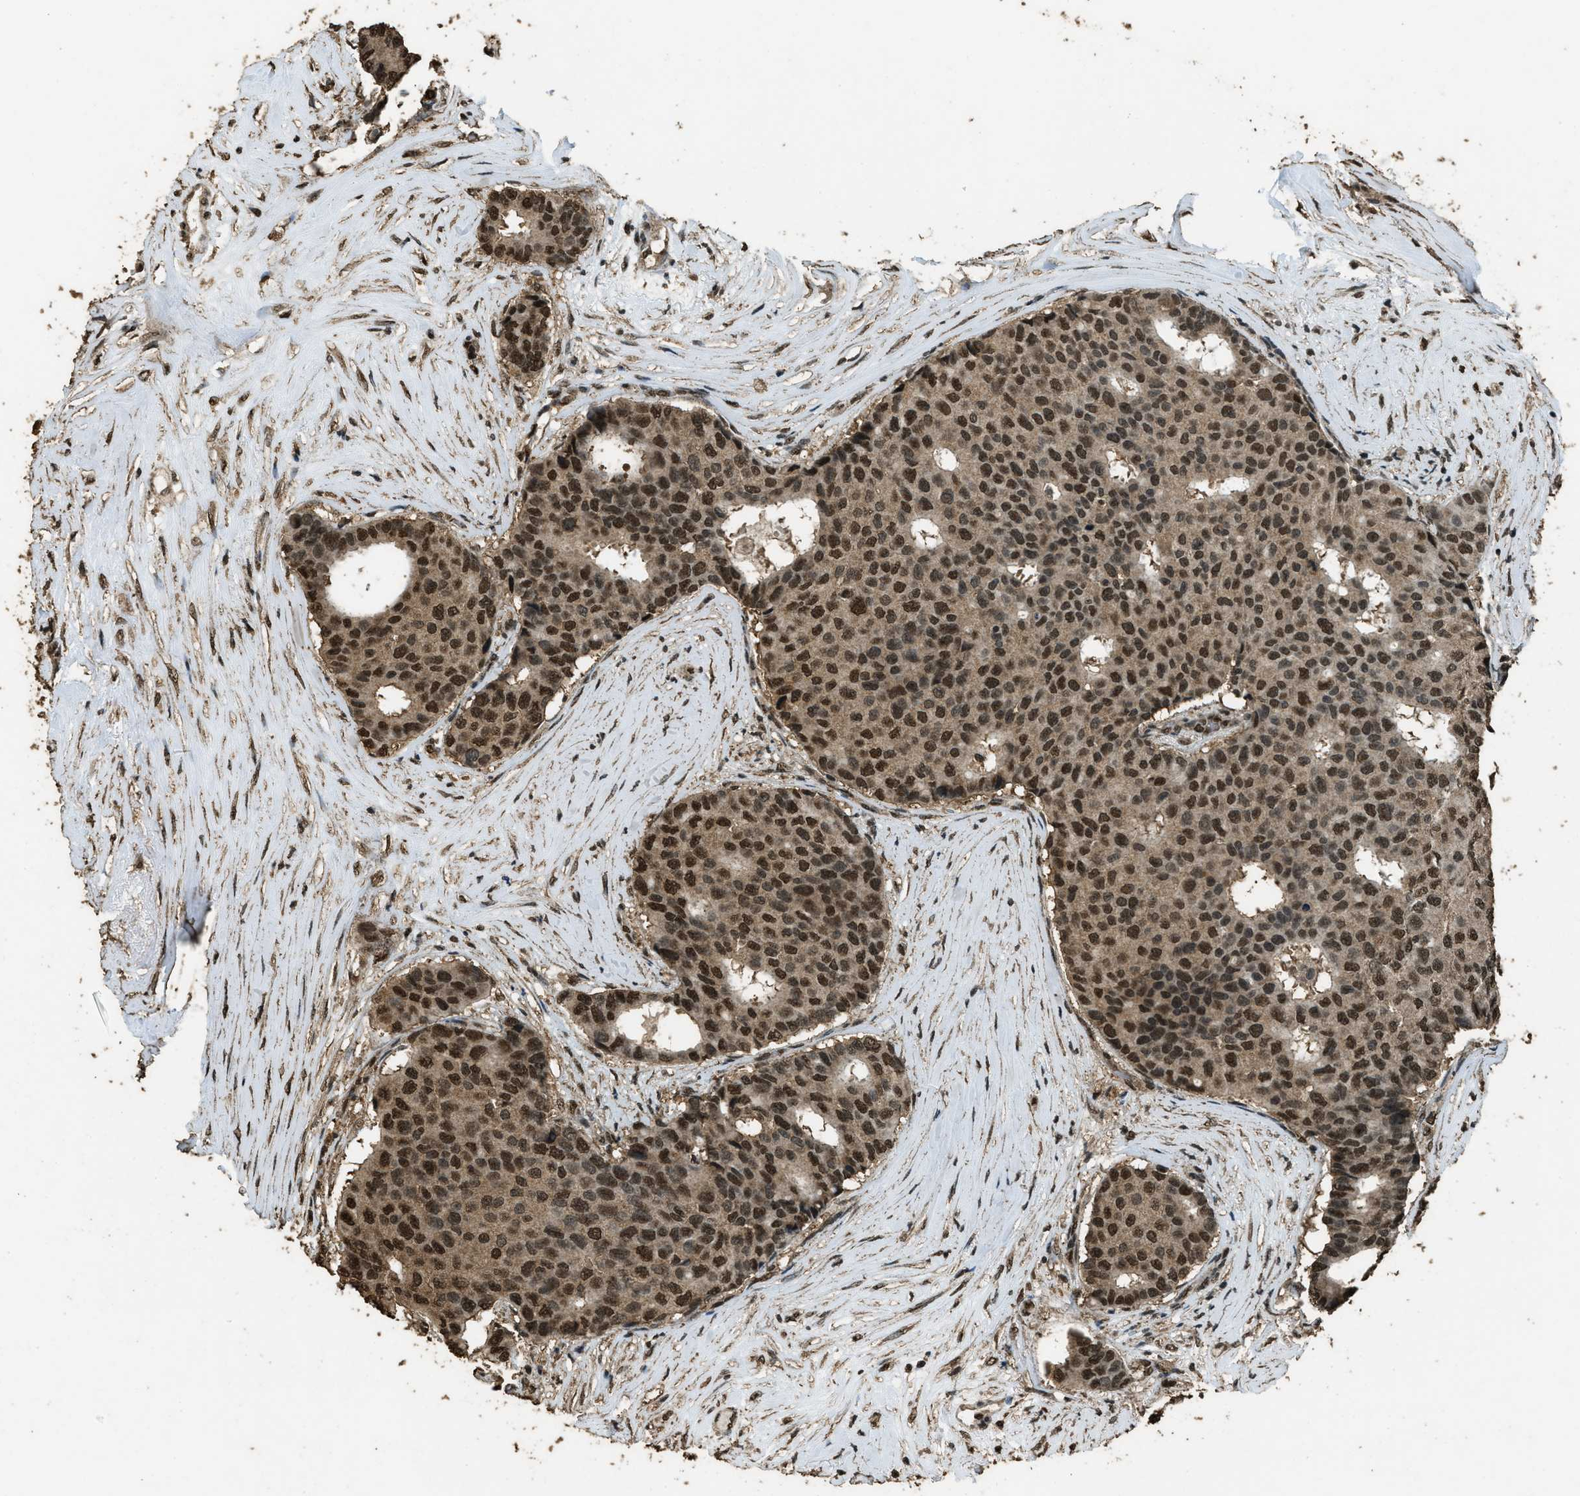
{"staining": {"intensity": "strong", "quantity": ">75%", "location": "nuclear"}, "tissue": "breast cancer", "cell_type": "Tumor cells", "image_type": "cancer", "snomed": [{"axis": "morphology", "description": "Duct carcinoma"}, {"axis": "topography", "description": "Breast"}], "caption": "DAB immunohistochemical staining of breast cancer (infiltrating ductal carcinoma) reveals strong nuclear protein staining in about >75% of tumor cells.", "gene": "MYB", "patient": {"sex": "female", "age": 75}}